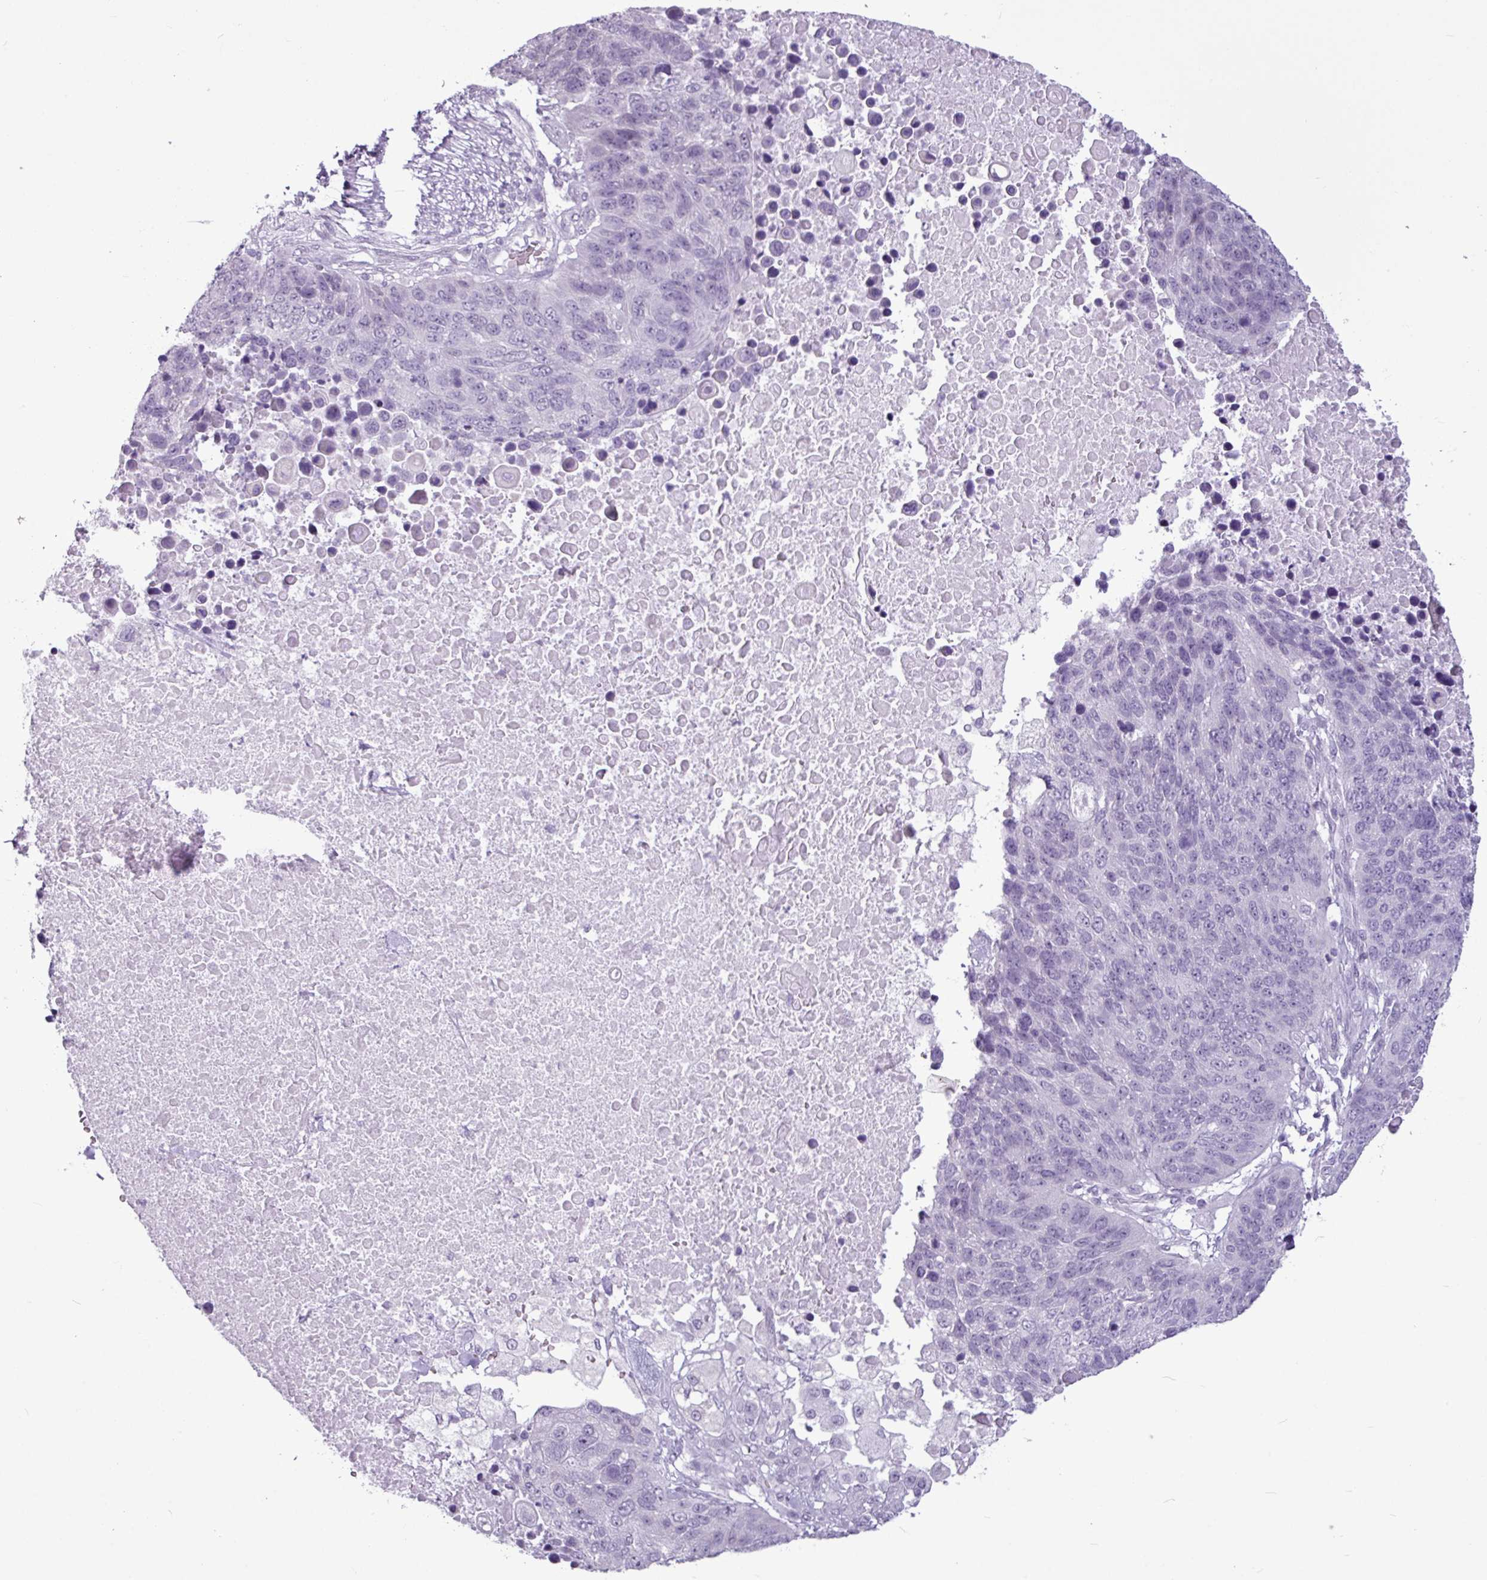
{"staining": {"intensity": "negative", "quantity": "none", "location": "none"}, "tissue": "lung cancer", "cell_type": "Tumor cells", "image_type": "cancer", "snomed": [{"axis": "morphology", "description": "Normal tissue, NOS"}, {"axis": "morphology", "description": "Squamous cell carcinoma, NOS"}, {"axis": "topography", "description": "Lymph node"}, {"axis": "topography", "description": "Lung"}], "caption": "Lung squamous cell carcinoma was stained to show a protein in brown. There is no significant positivity in tumor cells.", "gene": "AMY2A", "patient": {"sex": "male", "age": 66}}